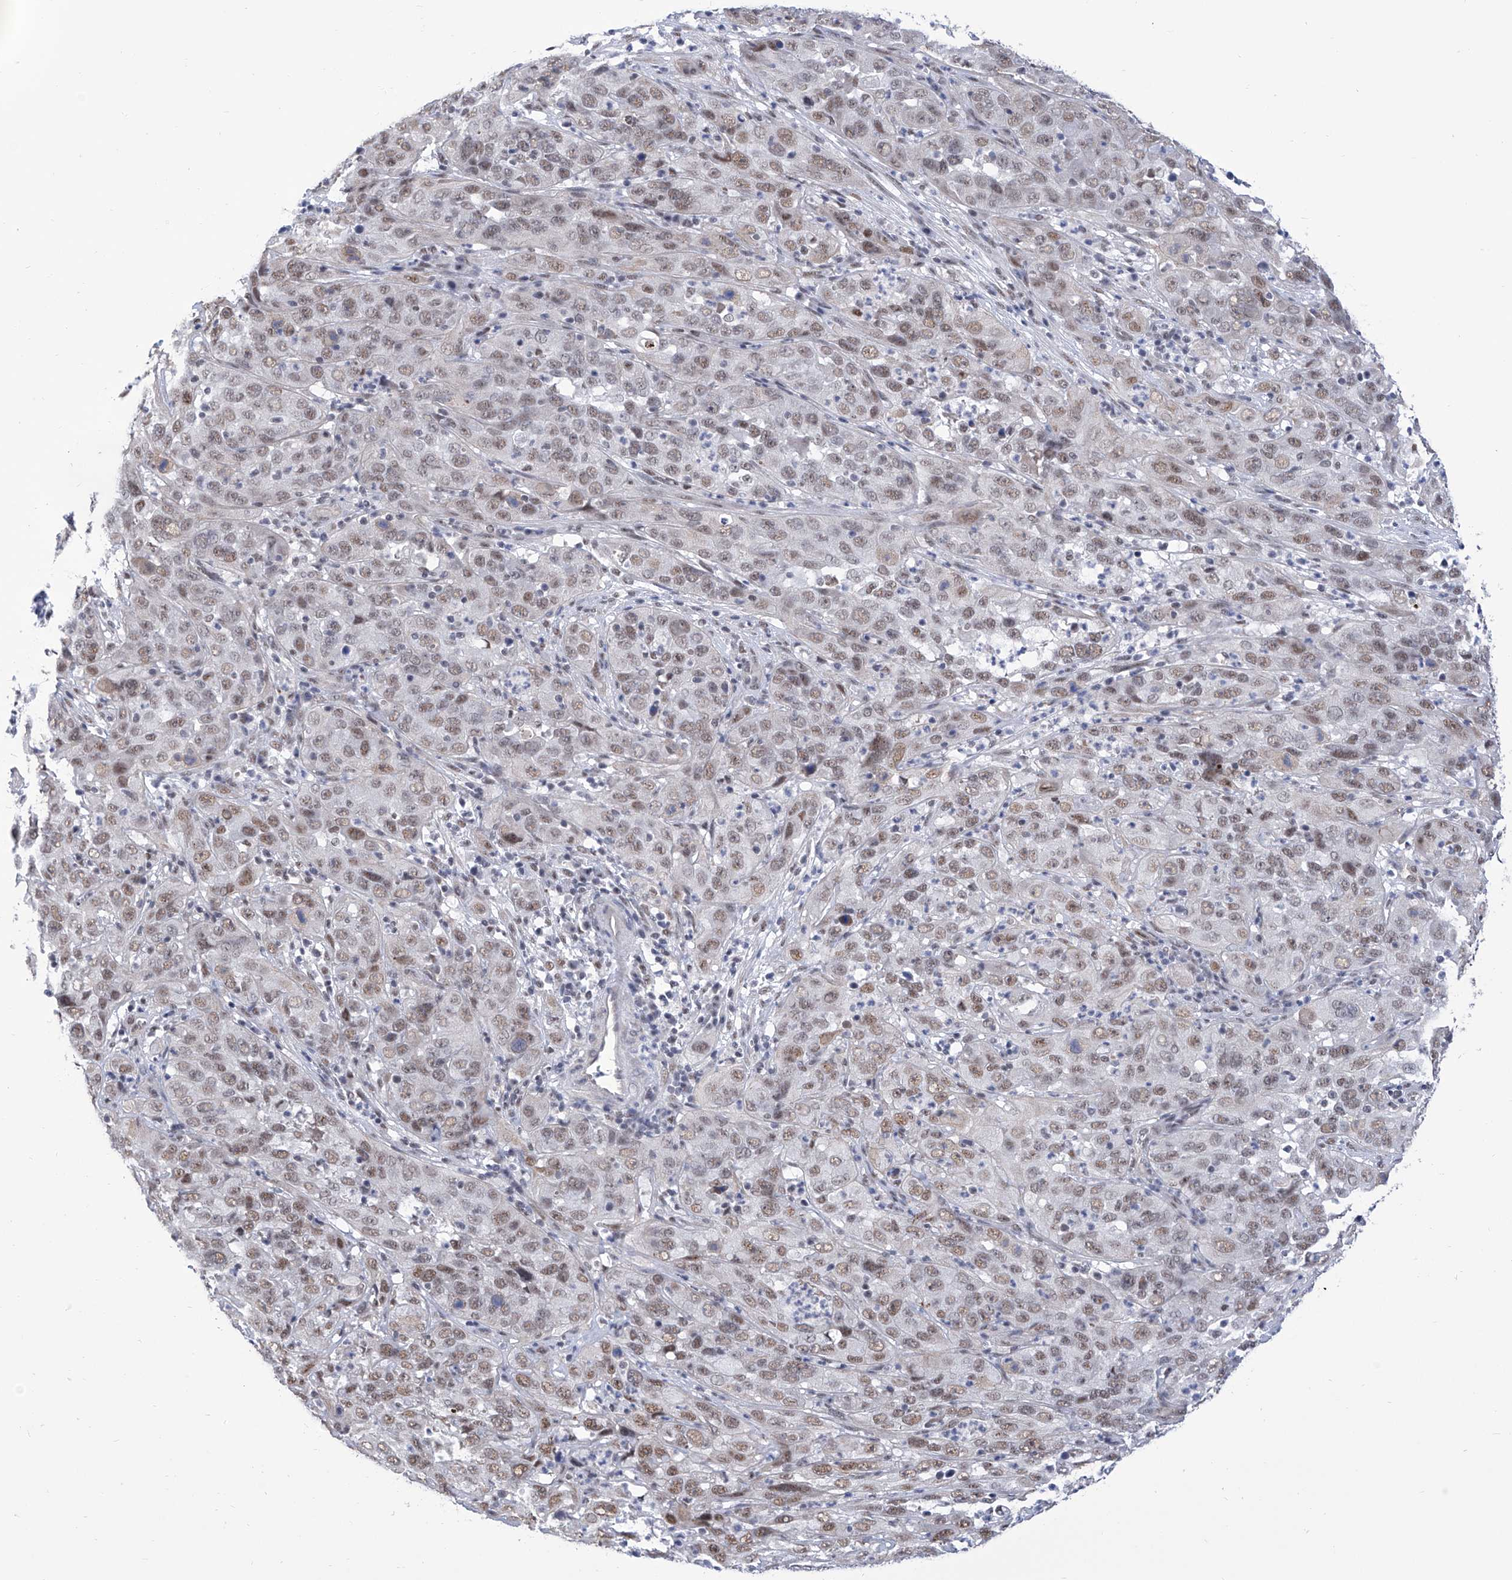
{"staining": {"intensity": "weak", "quantity": ">75%", "location": "nuclear"}, "tissue": "cervical cancer", "cell_type": "Tumor cells", "image_type": "cancer", "snomed": [{"axis": "morphology", "description": "Squamous cell carcinoma, NOS"}, {"axis": "topography", "description": "Cervix"}], "caption": "Immunohistochemical staining of squamous cell carcinoma (cervical) reveals weak nuclear protein staining in approximately >75% of tumor cells.", "gene": "SART1", "patient": {"sex": "female", "age": 32}}